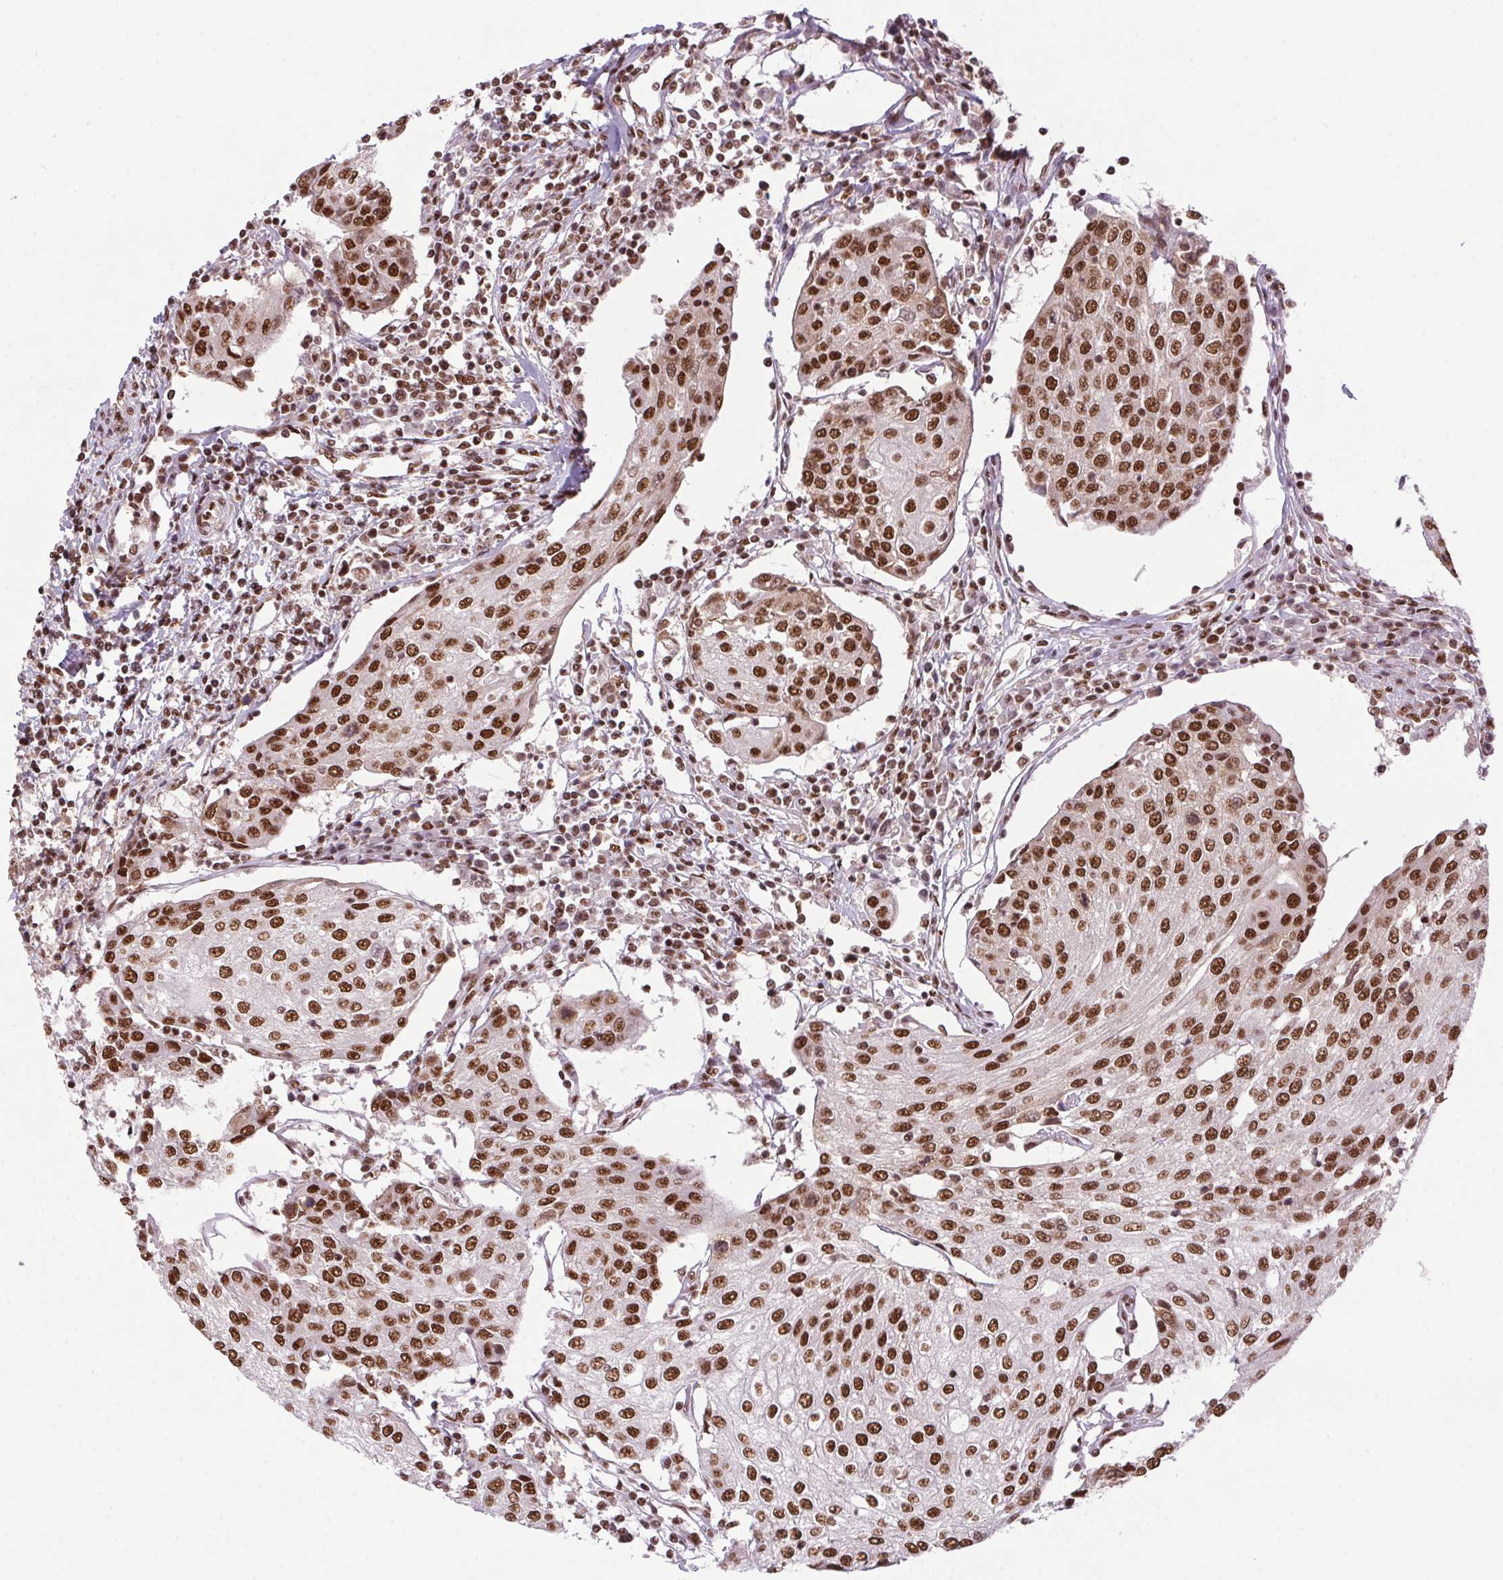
{"staining": {"intensity": "moderate", "quantity": ">75%", "location": "cytoplasmic/membranous,nuclear"}, "tissue": "urothelial cancer", "cell_type": "Tumor cells", "image_type": "cancer", "snomed": [{"axis": "morphology", "description": "Urothelial carcinoma, High grade"}, {"axis": "topography", "description": "Urinary bladder"}], "caption": "The immunohistochemical stain labels moderate cytoplasmic/membranous and nuclear staining in tumor cells of urothelial cancer tissue.", "gene": "ZNF207", "patient": {"sex": "female", "age": 85}}